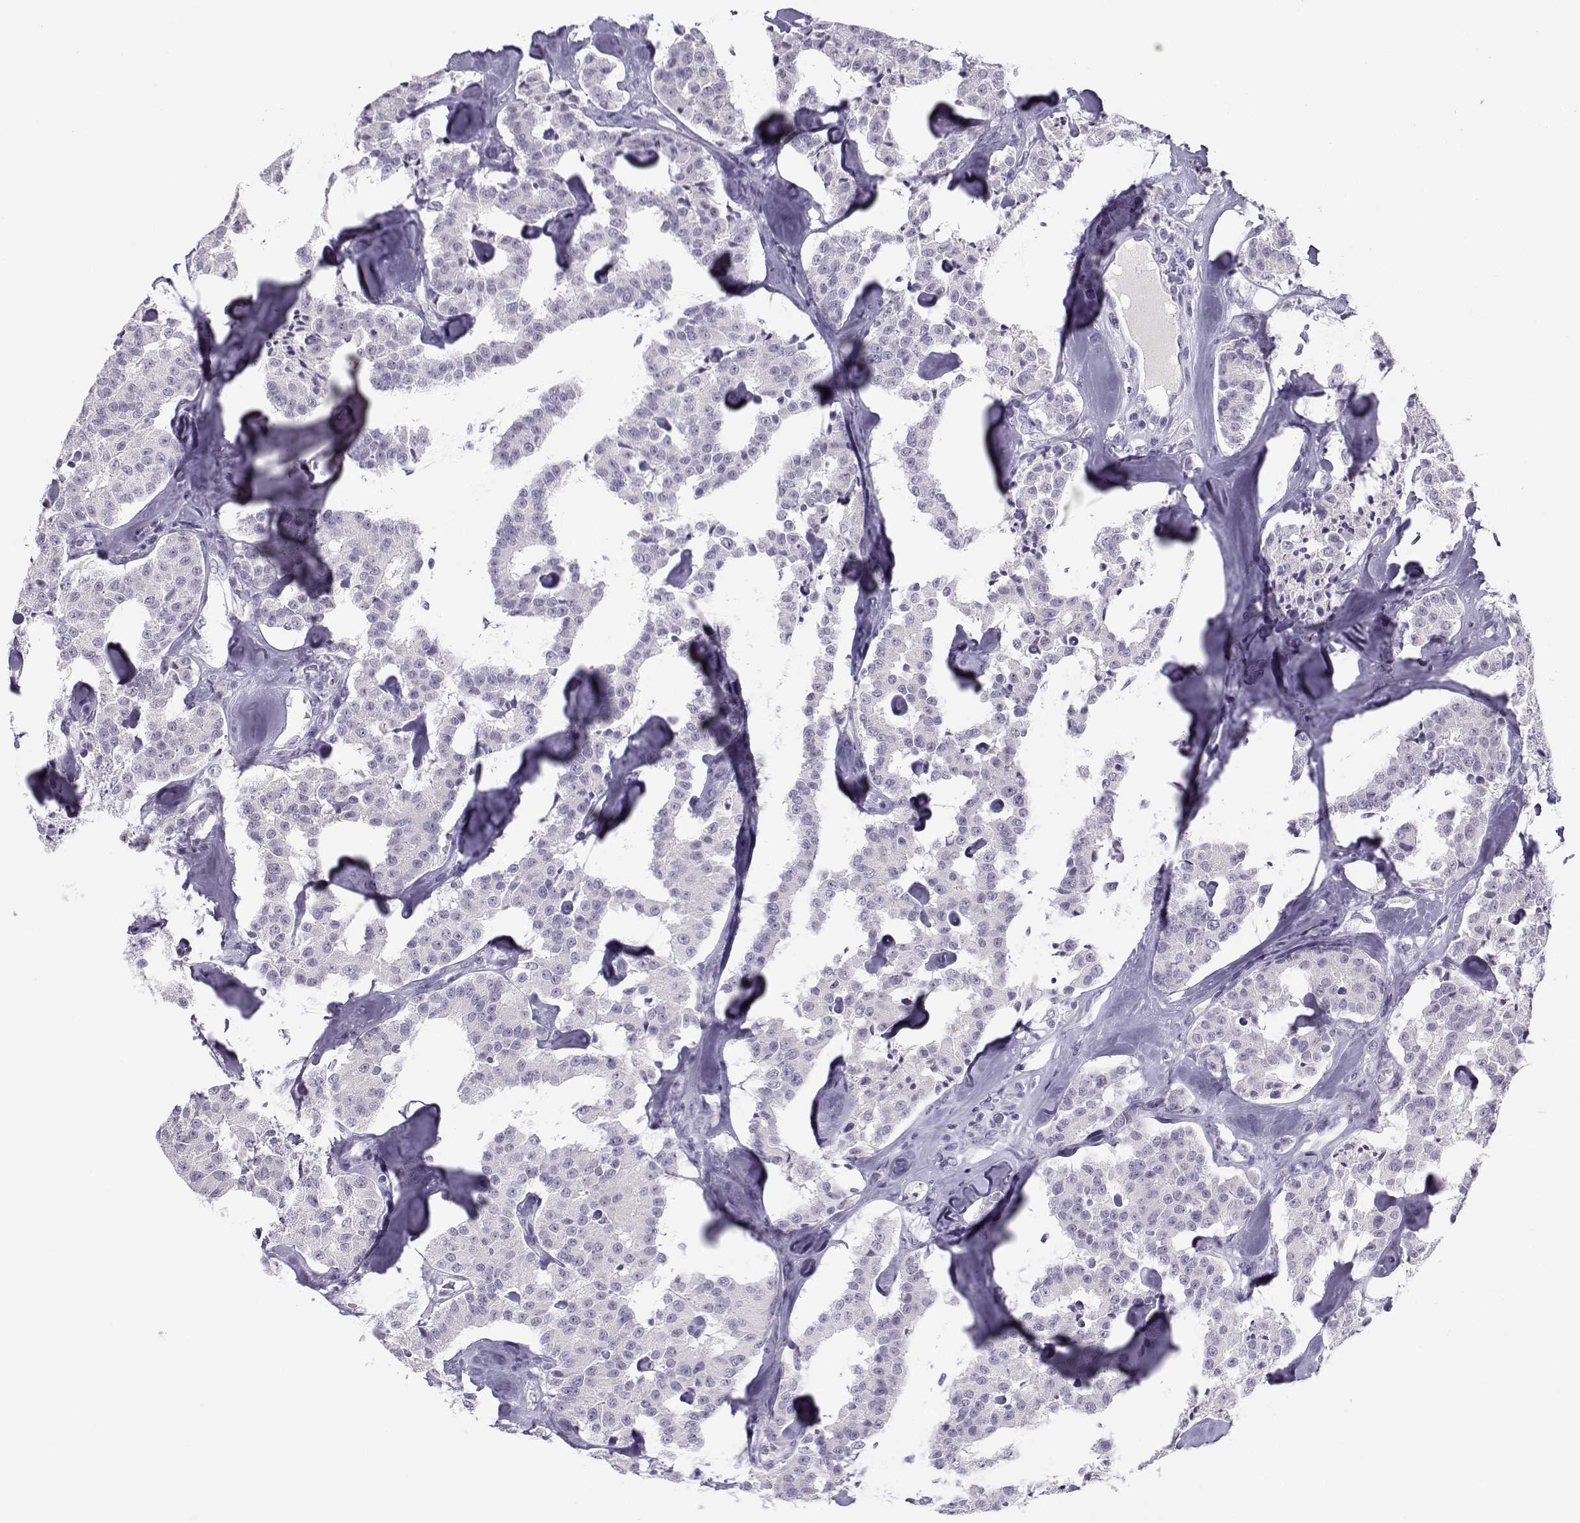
{"staining": {"intensity": "negative", "quantity": "none", "location": "none"}, "tissue": "carcinoid", "cell_type": "Tumor cells", "image_type": "cancer", "snomed": [{"axis": "morphology", "description": "Carcinoid, malignant, NOS"}, {"axis": "topography", "description": "Pancreas"}], "caption": "Photomicrograph shows no protein staining in tumor cells of carcinoid tissue. Brightfield microscopy of immunohistochemistry (IHC) stained with DAB (3,3'-diaminobenzidine) (brown) and hematoxylin (blue), captured at high magnification.", "gene": "CFAP77", "patient": {"sex": "male", "age": 41}}